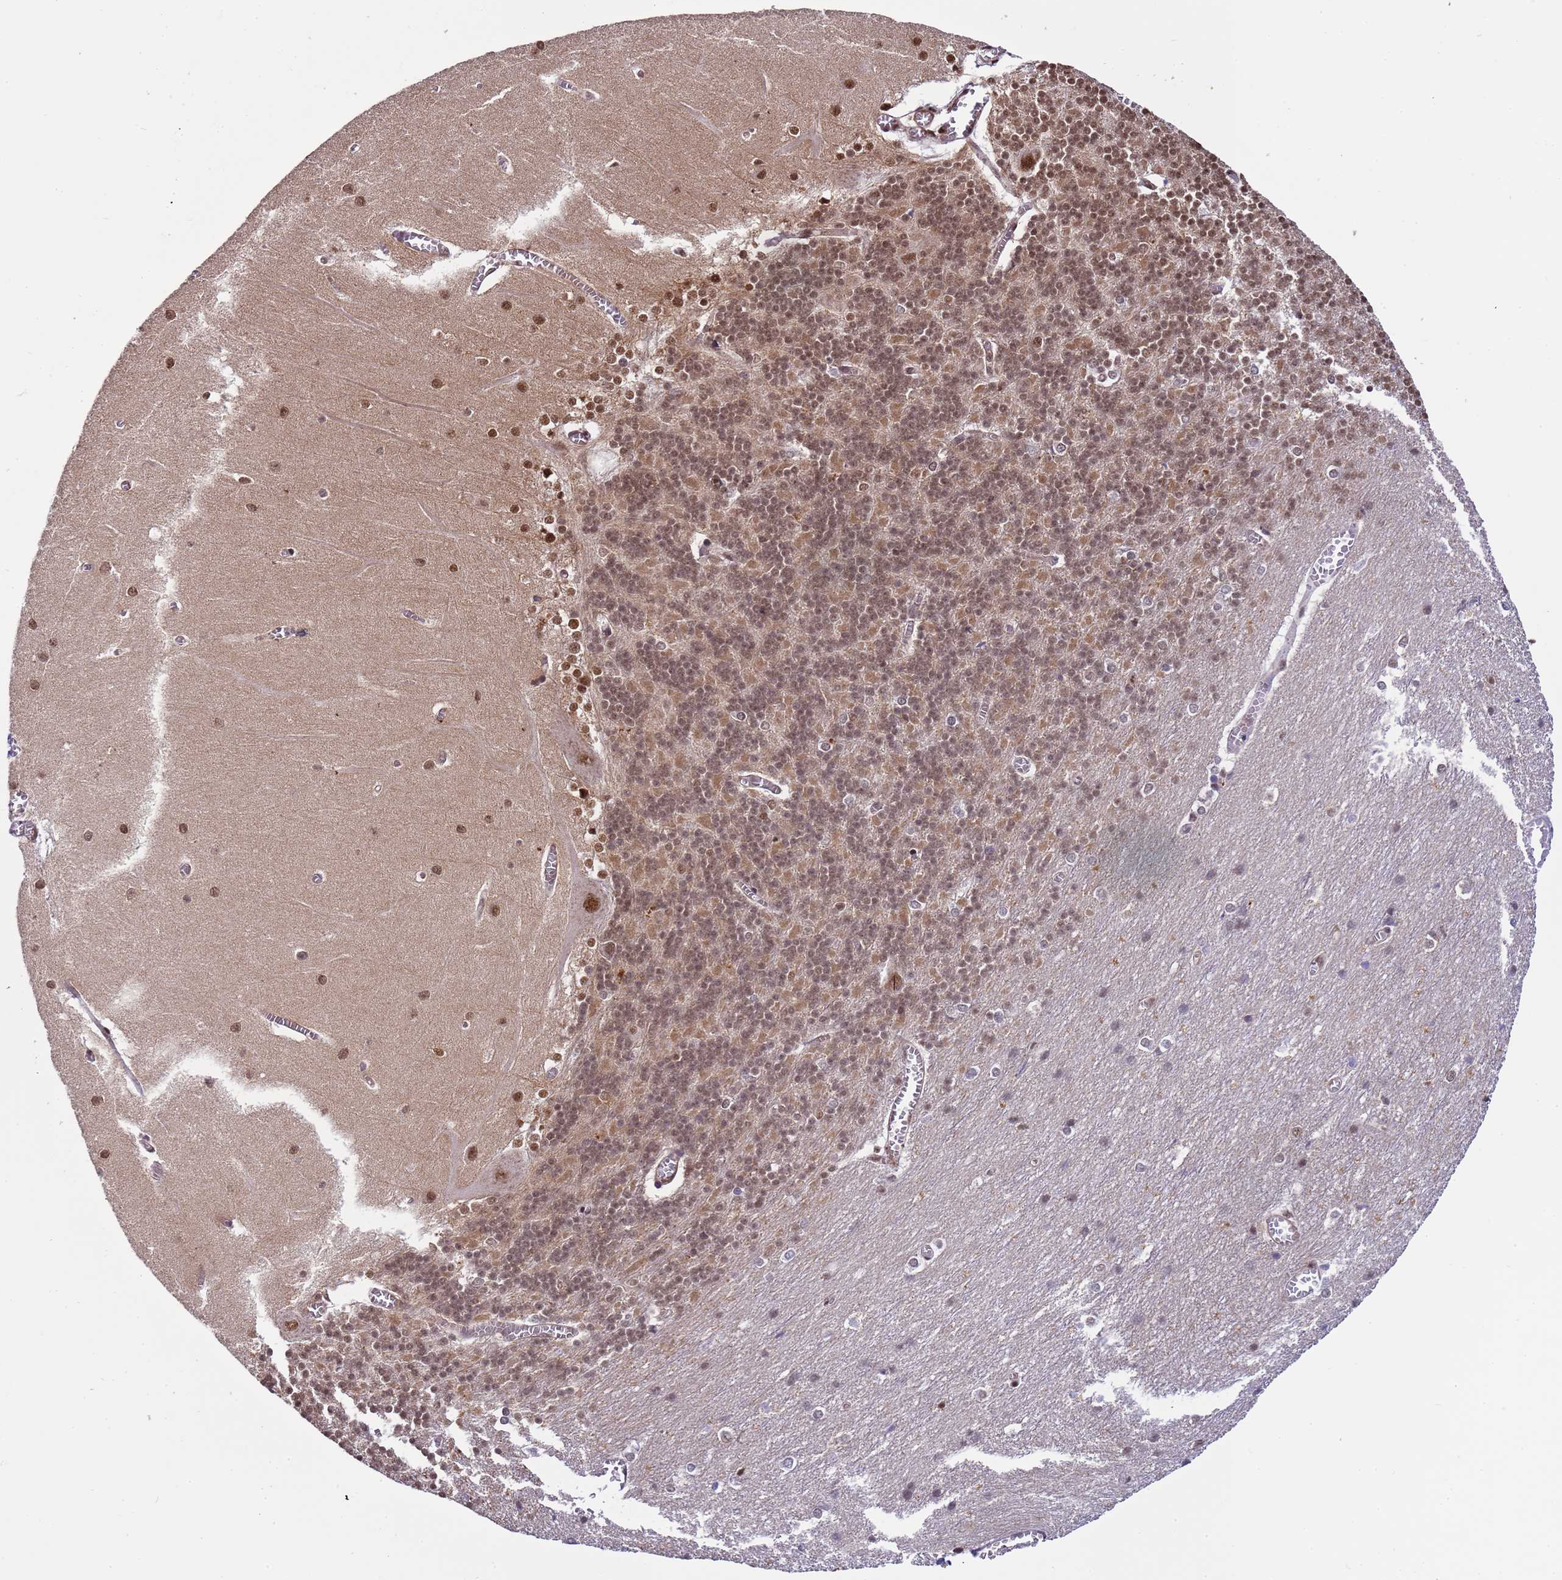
{"staining": {"intensity": "moderate", "quantity": "25%-75%", "location": "cytoplasmic/membranous,nuclear"}, "tissue": "cerebellum", "cell_type": "Cells in granular layer", "image_type": "normal", "snomed": [{"axis": "morphology", "description": "Normal tissue, NOS"}, {"axis": "topography", "description": "Cerebellum"}], "caption": "Cells in granular layer reveal moderate cytoplasmic/membranous,nuclear positivity in about 25%-75% of cells in unremarkable cerebellum.", "gene": "EMC2", "patient": {"sex": "male", "age": 37}}